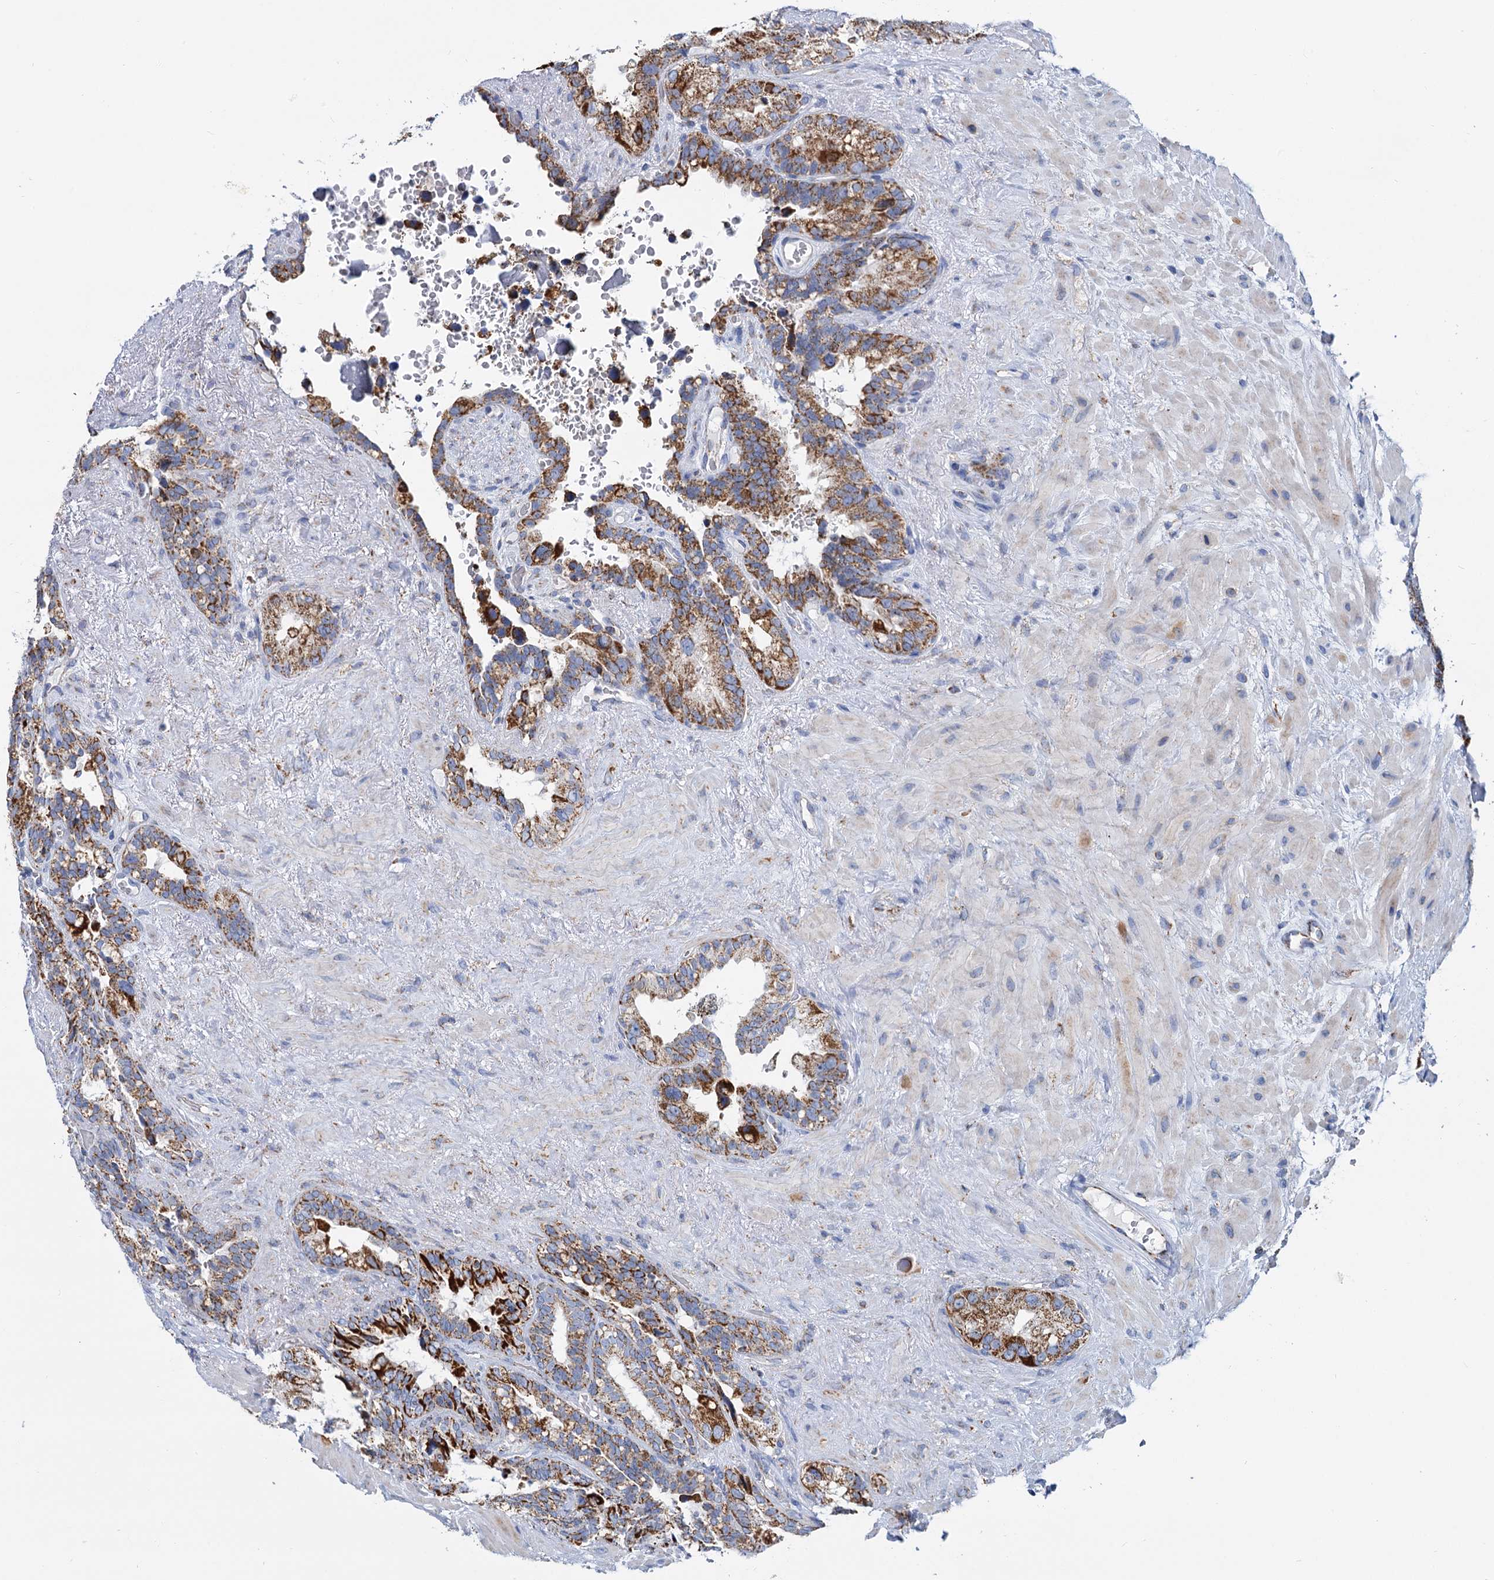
{"staining": {"intensity": "moderate", "quantity": ">75%", "location": "cytoplasmic/membranous"}, "tissue": "seminal vesicle", "cell_type": "Glandular cells", "image_type": "normal", "snomed": [{"axis": "morphology", "description": "Normal tissue, NOS"}, {"axis": "topography", "description": "Seminal veicle"}], "caption": "Immunohistochemical staining of normal human seminal vesicle shows medium levels of moderate cytoplasmic/membranous expression in about >75% of glandular cells.", "gene": "CCP110", "patient": {"sex": "male", "age": 80}}